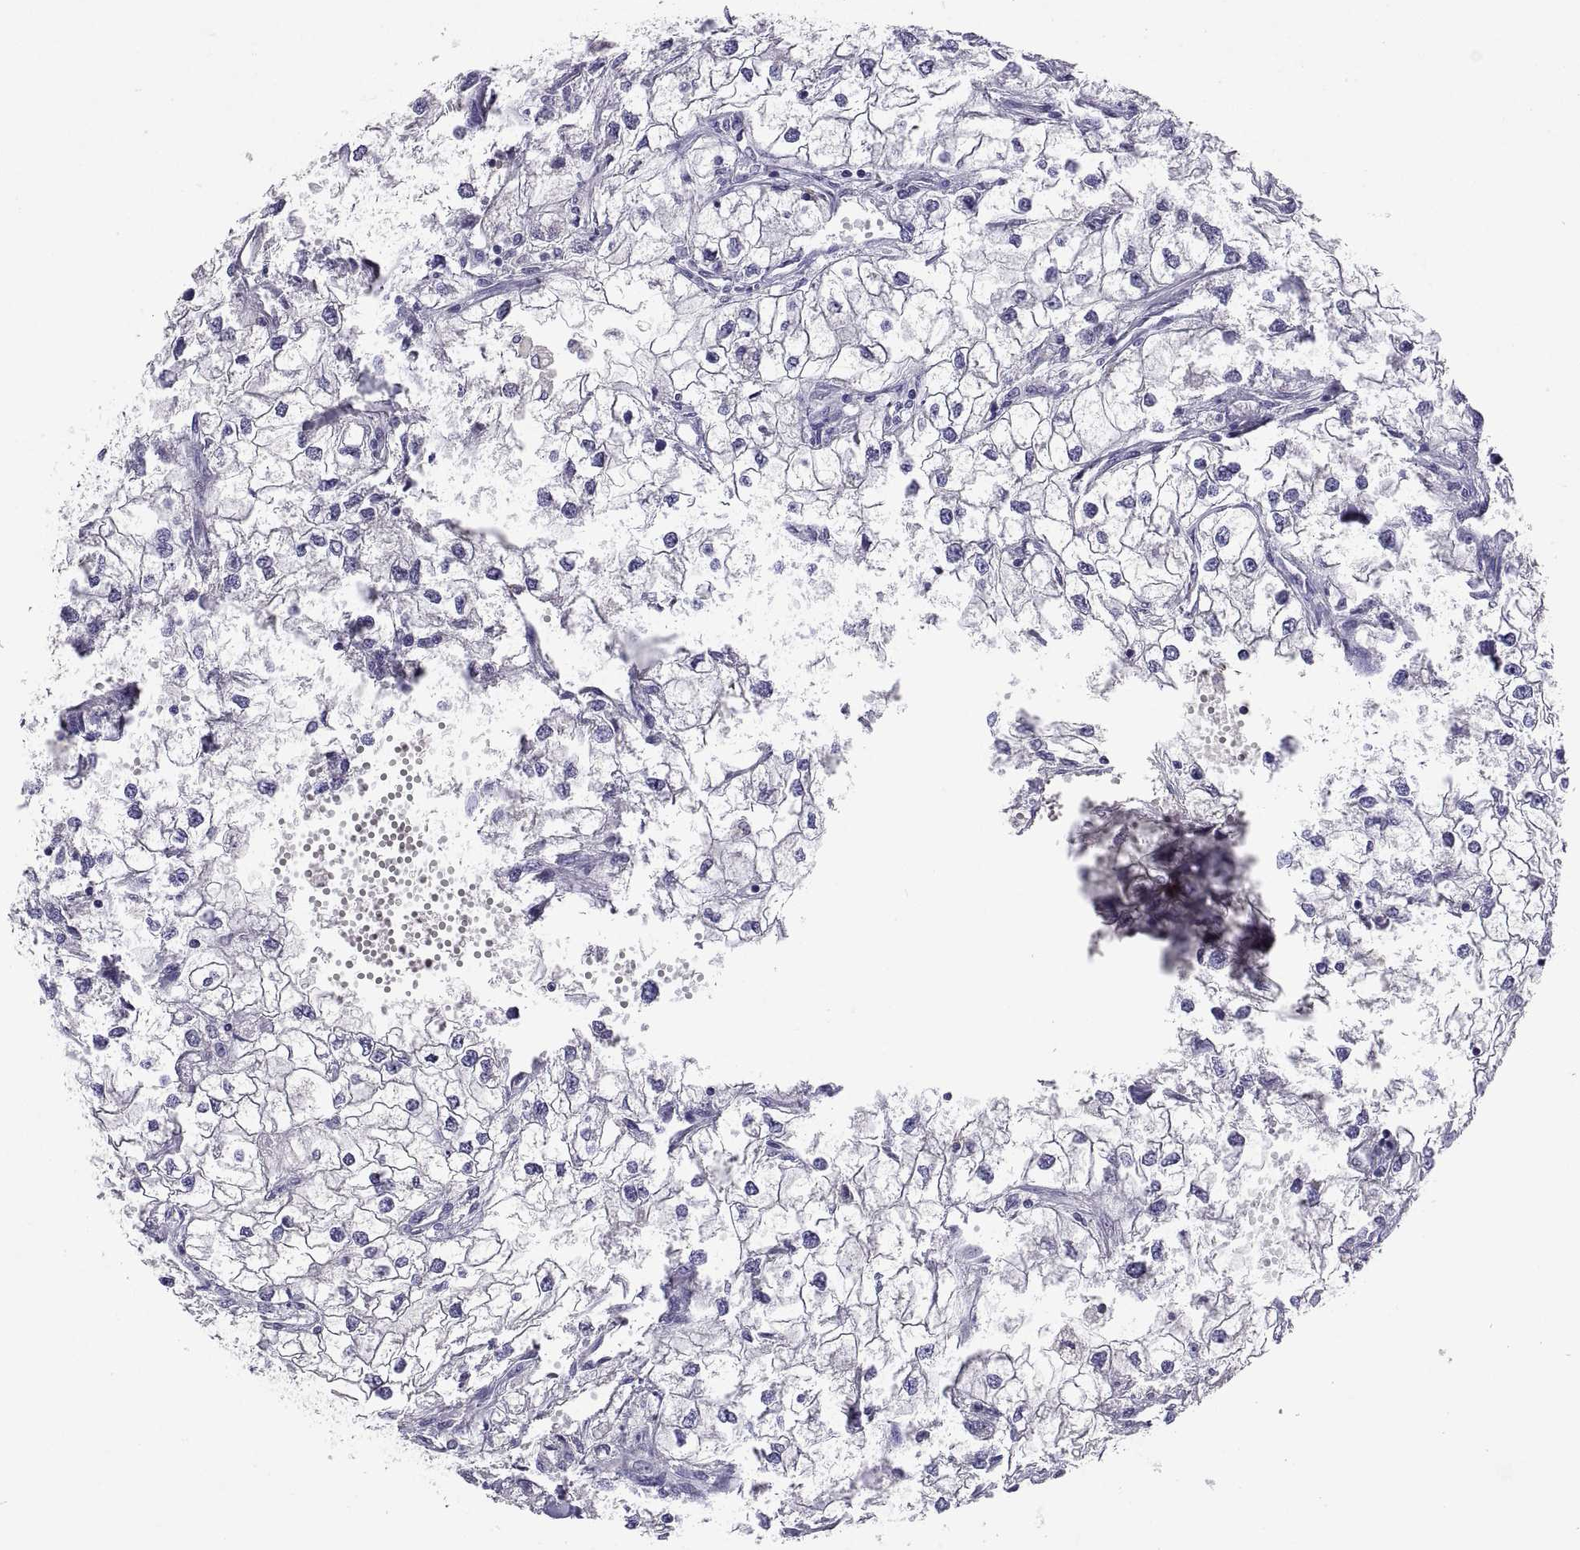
{"staining": {"intensity": "negative", "quantity": "none", "location": "none"}, "tissue": "renal cancer", "cell_type": "Tumor cells", "image_type": "cancer", "snomed": [{"axis": "morphology", "description": "Adenocarcinoma, NOS"}, {"axis": "topography", "description": "Kidney"}], "caption": "Tumor cells show no significant protein staining in renal cancer (adenocarcinoma).", "gene": "MS4A1", "patient": {"sex": "male", "age": 59}}